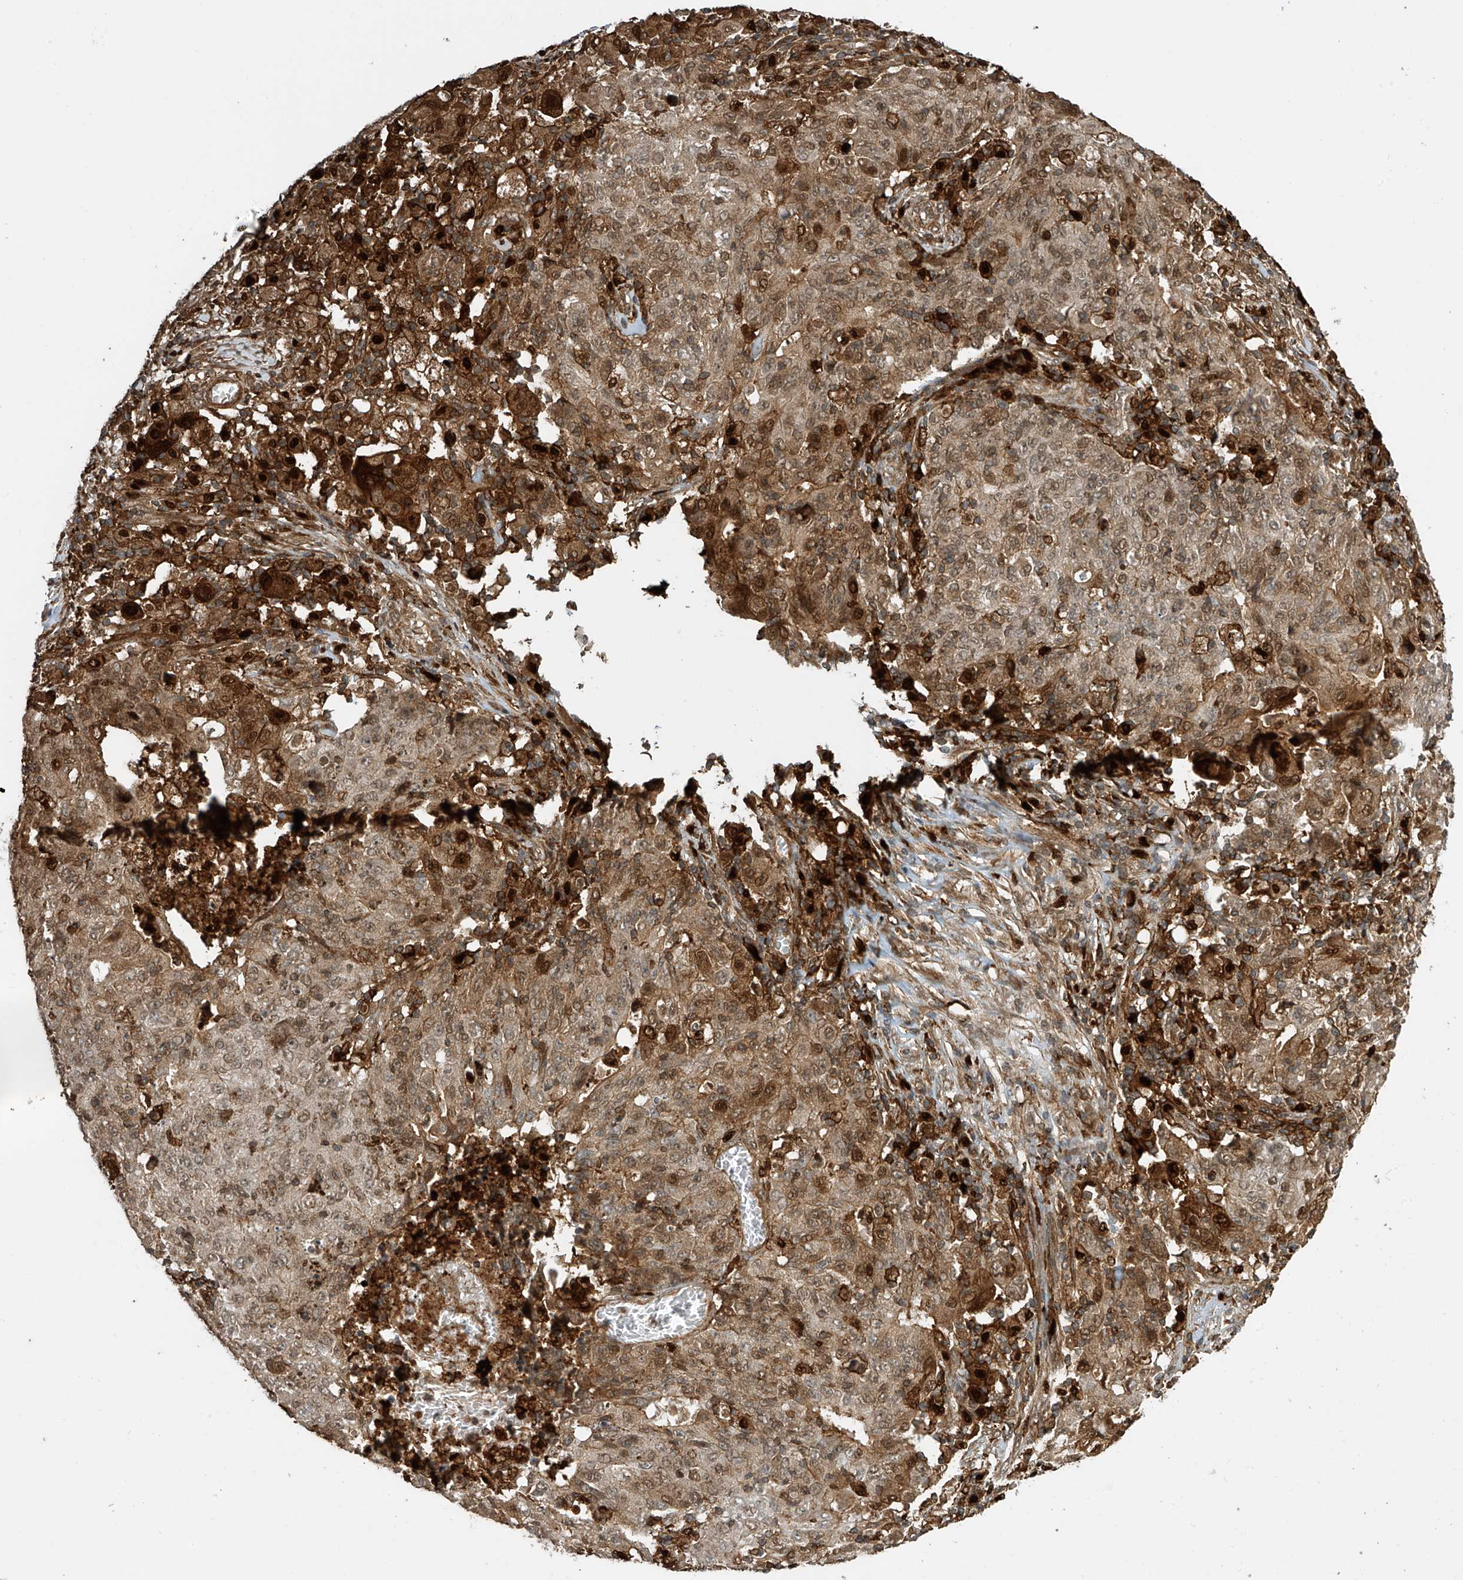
{"staining": {"intensity": "moderate", "quantity": ">75%", "location": "cytoplasmic/membranous,nuclear"}, "tissue": "ovarian cancer", "cell_type": "Tumor cells", "image_type": "cancer", "snomed": [{"axis": "morphology", "description": "Carcinoma, endometroid"}, {"axis": "topography", "description": "Ovary"}], "caption": "Moderate cytoplasmic/membranous and nuclear protein positivity is seen in approximately >75% of tumor cells in ovarian endometroid carcinoma.", "gene": "ATAD2B", "patient": {"sex": "female", "age": 42}}